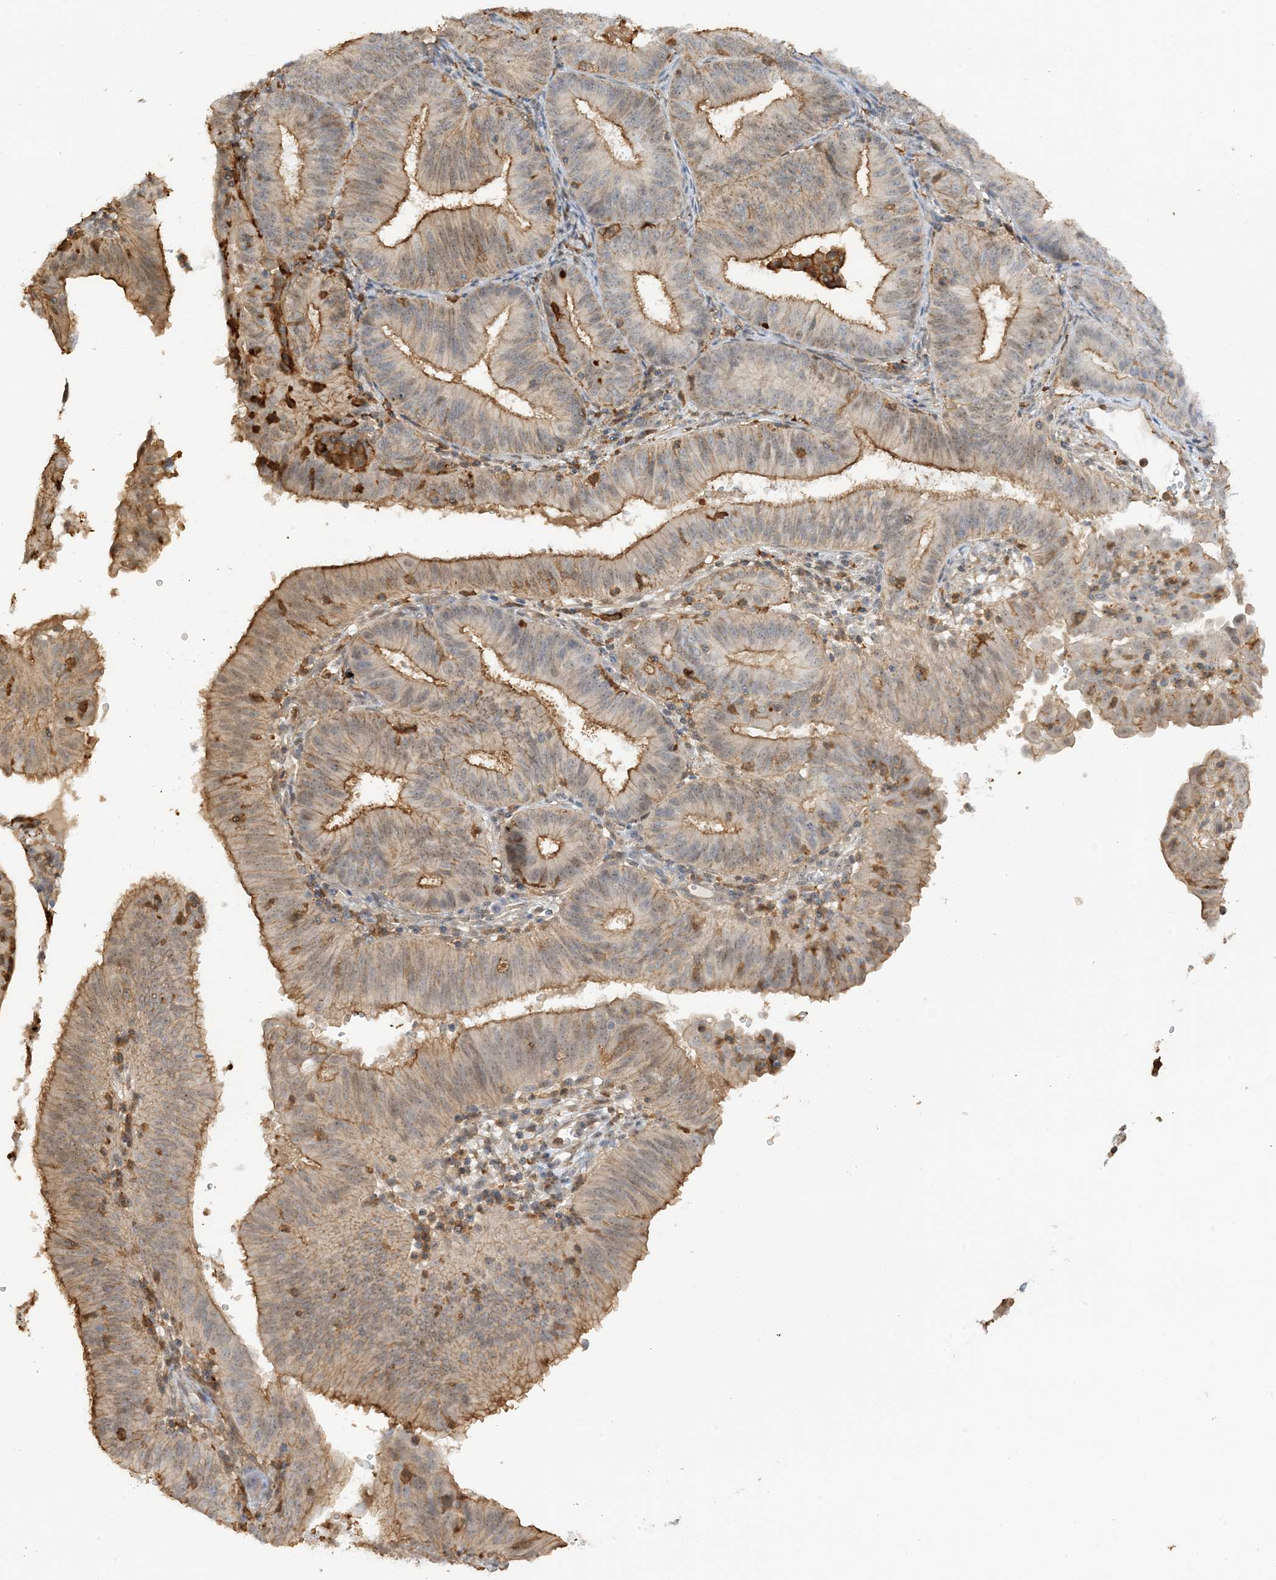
{"staining": {"intensity": "moderate", "quantity": "<25%", "location": "cytoplasmic/membranous"}, "tissue": "endometrial cancer", "cell_type": "Tumor cells", "image_type": "cancer", "snomed": [{"axis": "morphology", "description": "Adenocarcinoma, NOS"}, {"axis": "topography", "description": "Endometrium"}], "caption": "Immunohistochemical staining of endometrial cancer (adenocarcinoma) displays low levels of moderate cytoplasmic/membranous expression in approximately <25% of tumor cells.", "gene": "PHACTR2", "patient": {"sex": "female", "age": 51}}